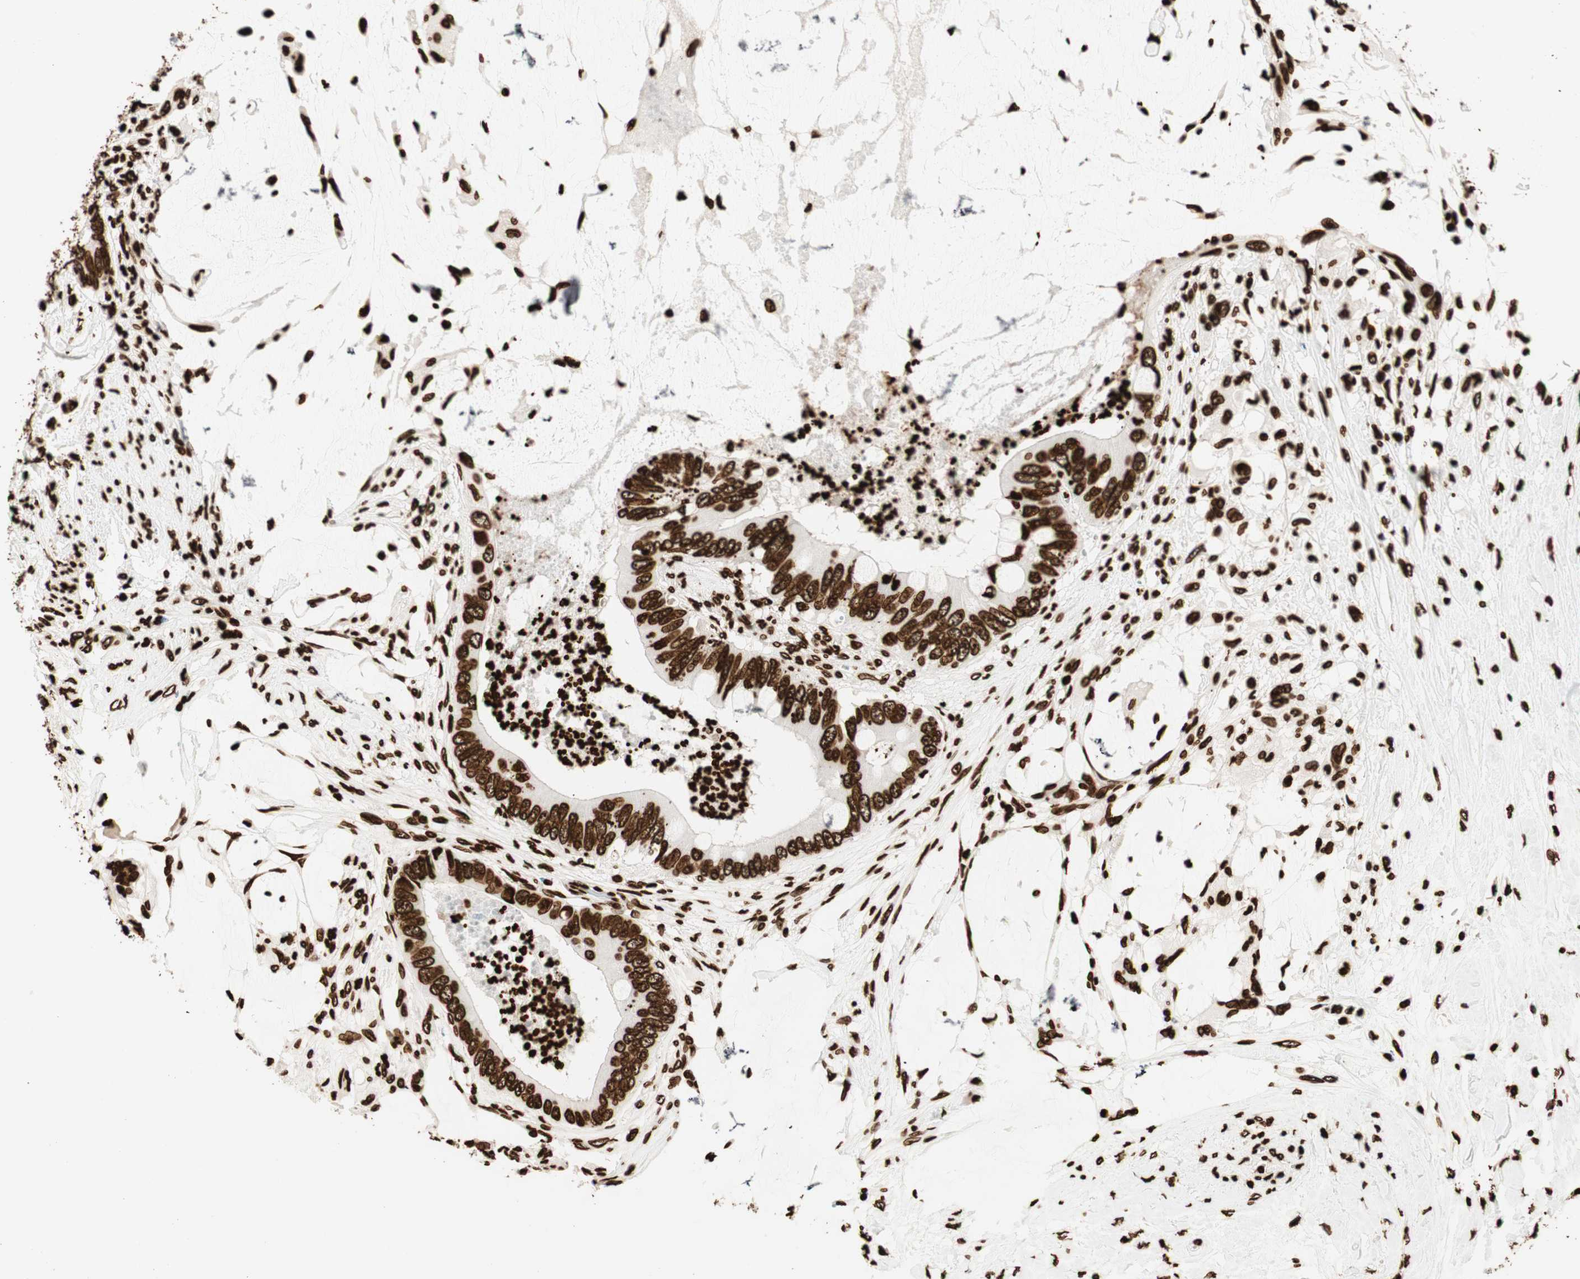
{"staining": {"intensity": "strong", "quantity": ">75%", "location": "nuclear"}, "tissue": "colorectal cancer", "cell_type": "Tumor cells", "image_type": "cancer", "snomed": [{"axis": "morphology", "description": "Adenocarcinoma, NOS"}, {"axis": "topography", "description": "Rectum"}], "caption": "Strong nuclear protein staining is identified in about >75% of tumor cells in adenocarcinoma (colorectal). Nuclei are stained in blue.", "gene": "GLI2", "patient": {"sex": "female", "age": 77}}